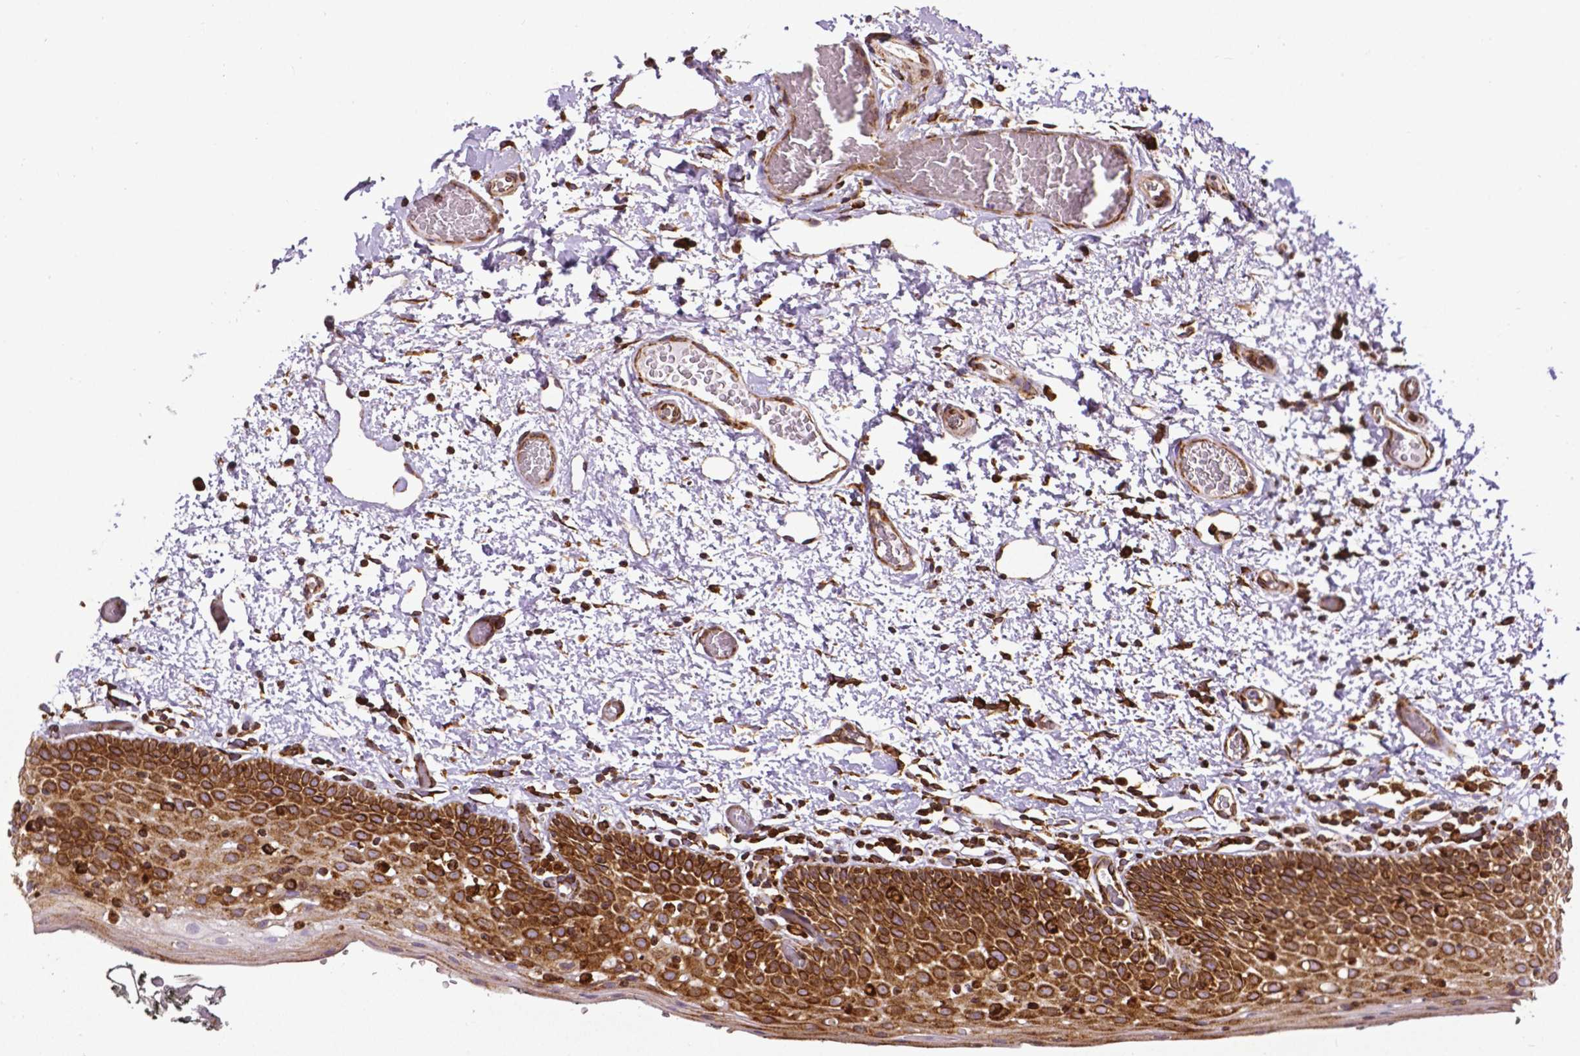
{"staining": {"intensity": "strong", "quantity": ">75%", "location": "cytoplasmic/membranous"}, "tissue": "oral mucosa", "cell_type": "Squamous epithelial cells", "image_type": "normal", "snomed": [{"axis": "morphology", "description": "Normal tissue, NOS"}, {"axis": "morphology", "description": "Squamous cell carcinoma, NOS"}, {"axis": "topography", "description": "Oral tissue"}, {"axis": "topography", "description": "Head-Neck"}], "caption": "This photomicrograph displays immunohistochemistry (IHC) staining of normal oral mucosa, with high strong cytoplasmic/membranous expression in about >75% of squamous epithelial cells.", "gene": "MTDH", "patient": {"sex": "male", "age": 69}}